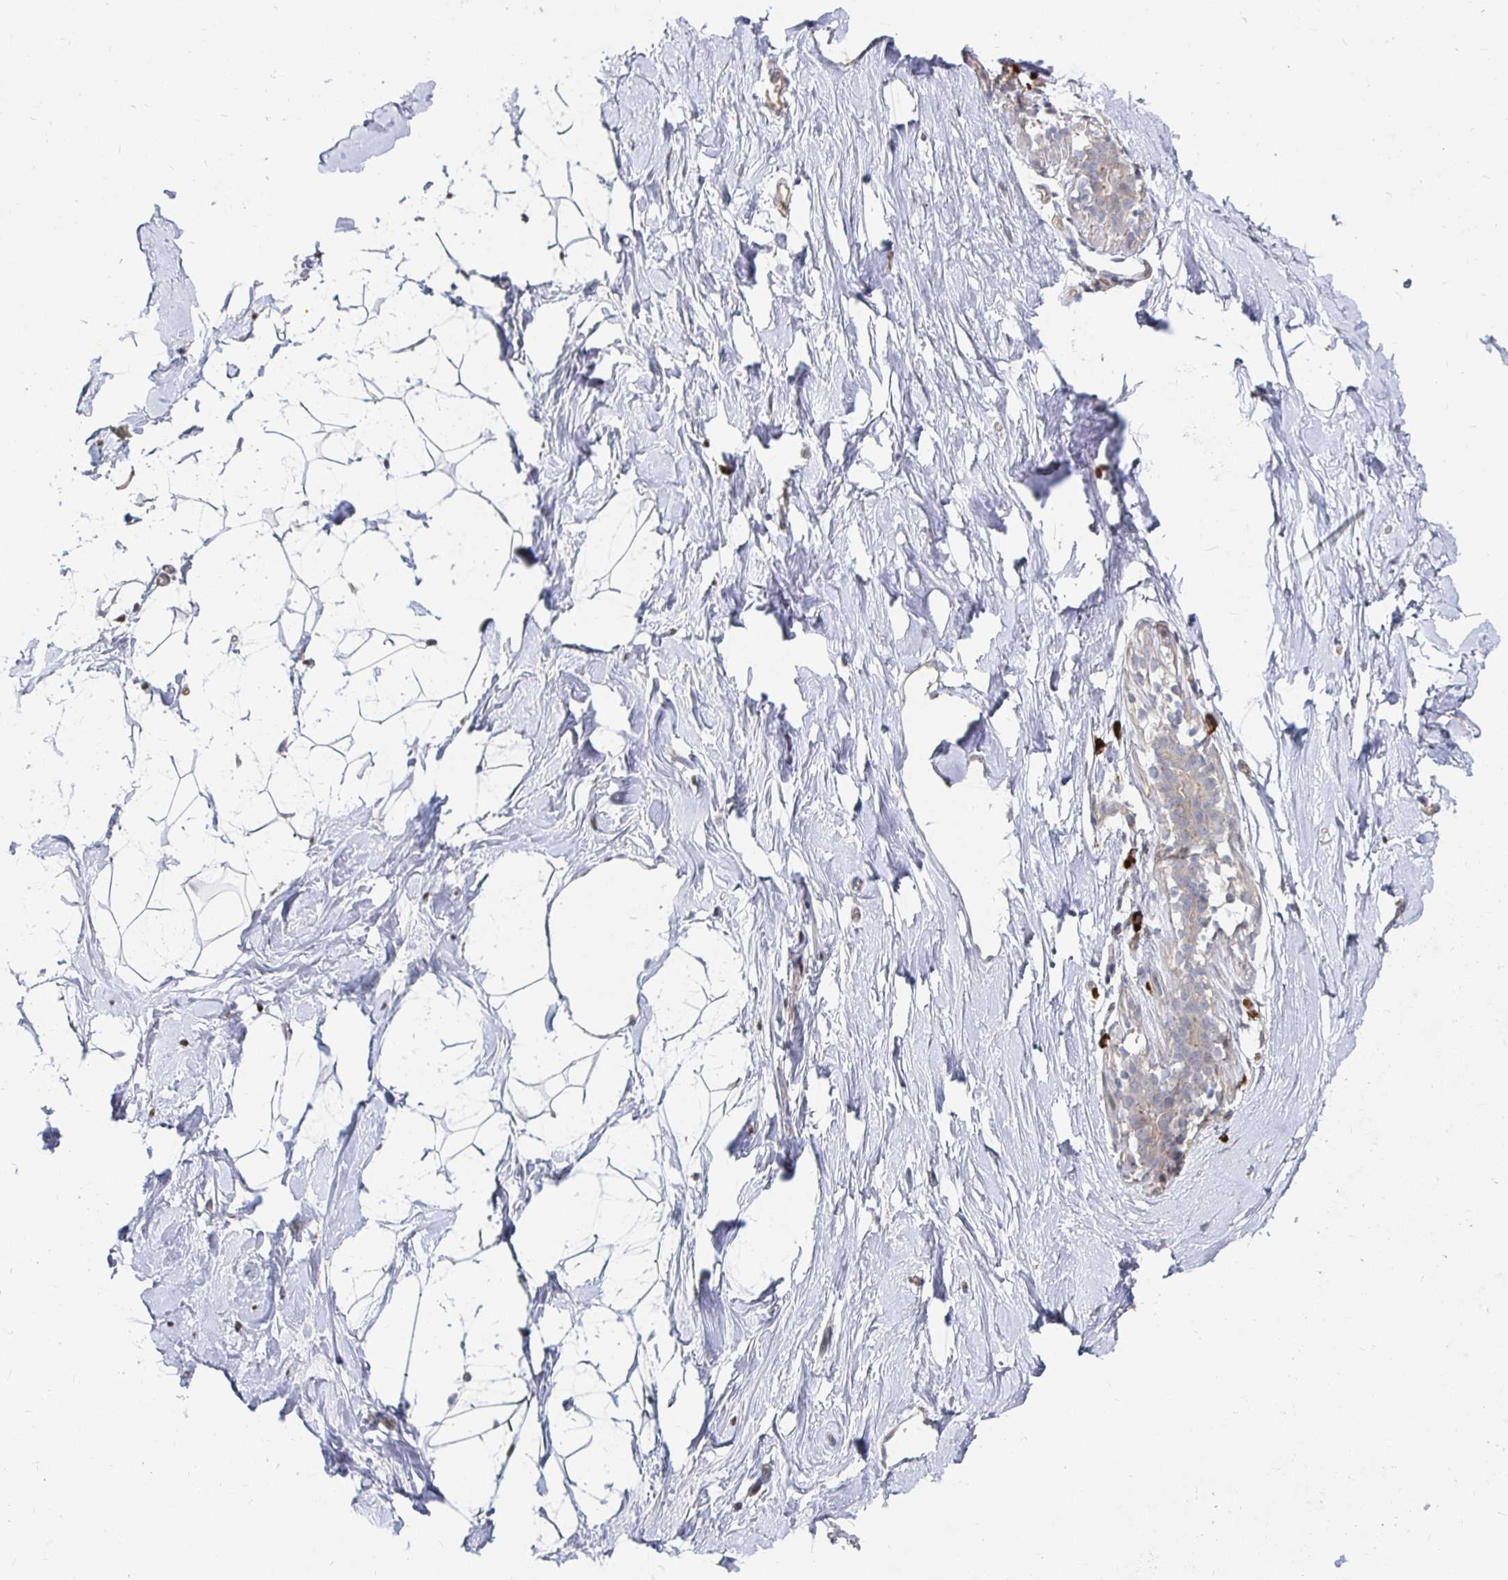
{"staining": {"intensity": "negative", "quantity": "none", "location": "none"}, "tissue": "breast", "cell_type": "Adipocytes", "image_type": "normal", "snomed": [{"axis": "morphology", "description": "Normal tissue, NOS"}, {"axis": "topography", "description": "Breast"}], "caption": "DAB immunohistochemical staining of unremarkable human breast shows no significant positivity in adipocytes. (DAB immunohistochemistry visualized using brightfield microscopy, high magnification).", "gene": "MEIS1", "patient": {"sex": "female", "age": 32}}